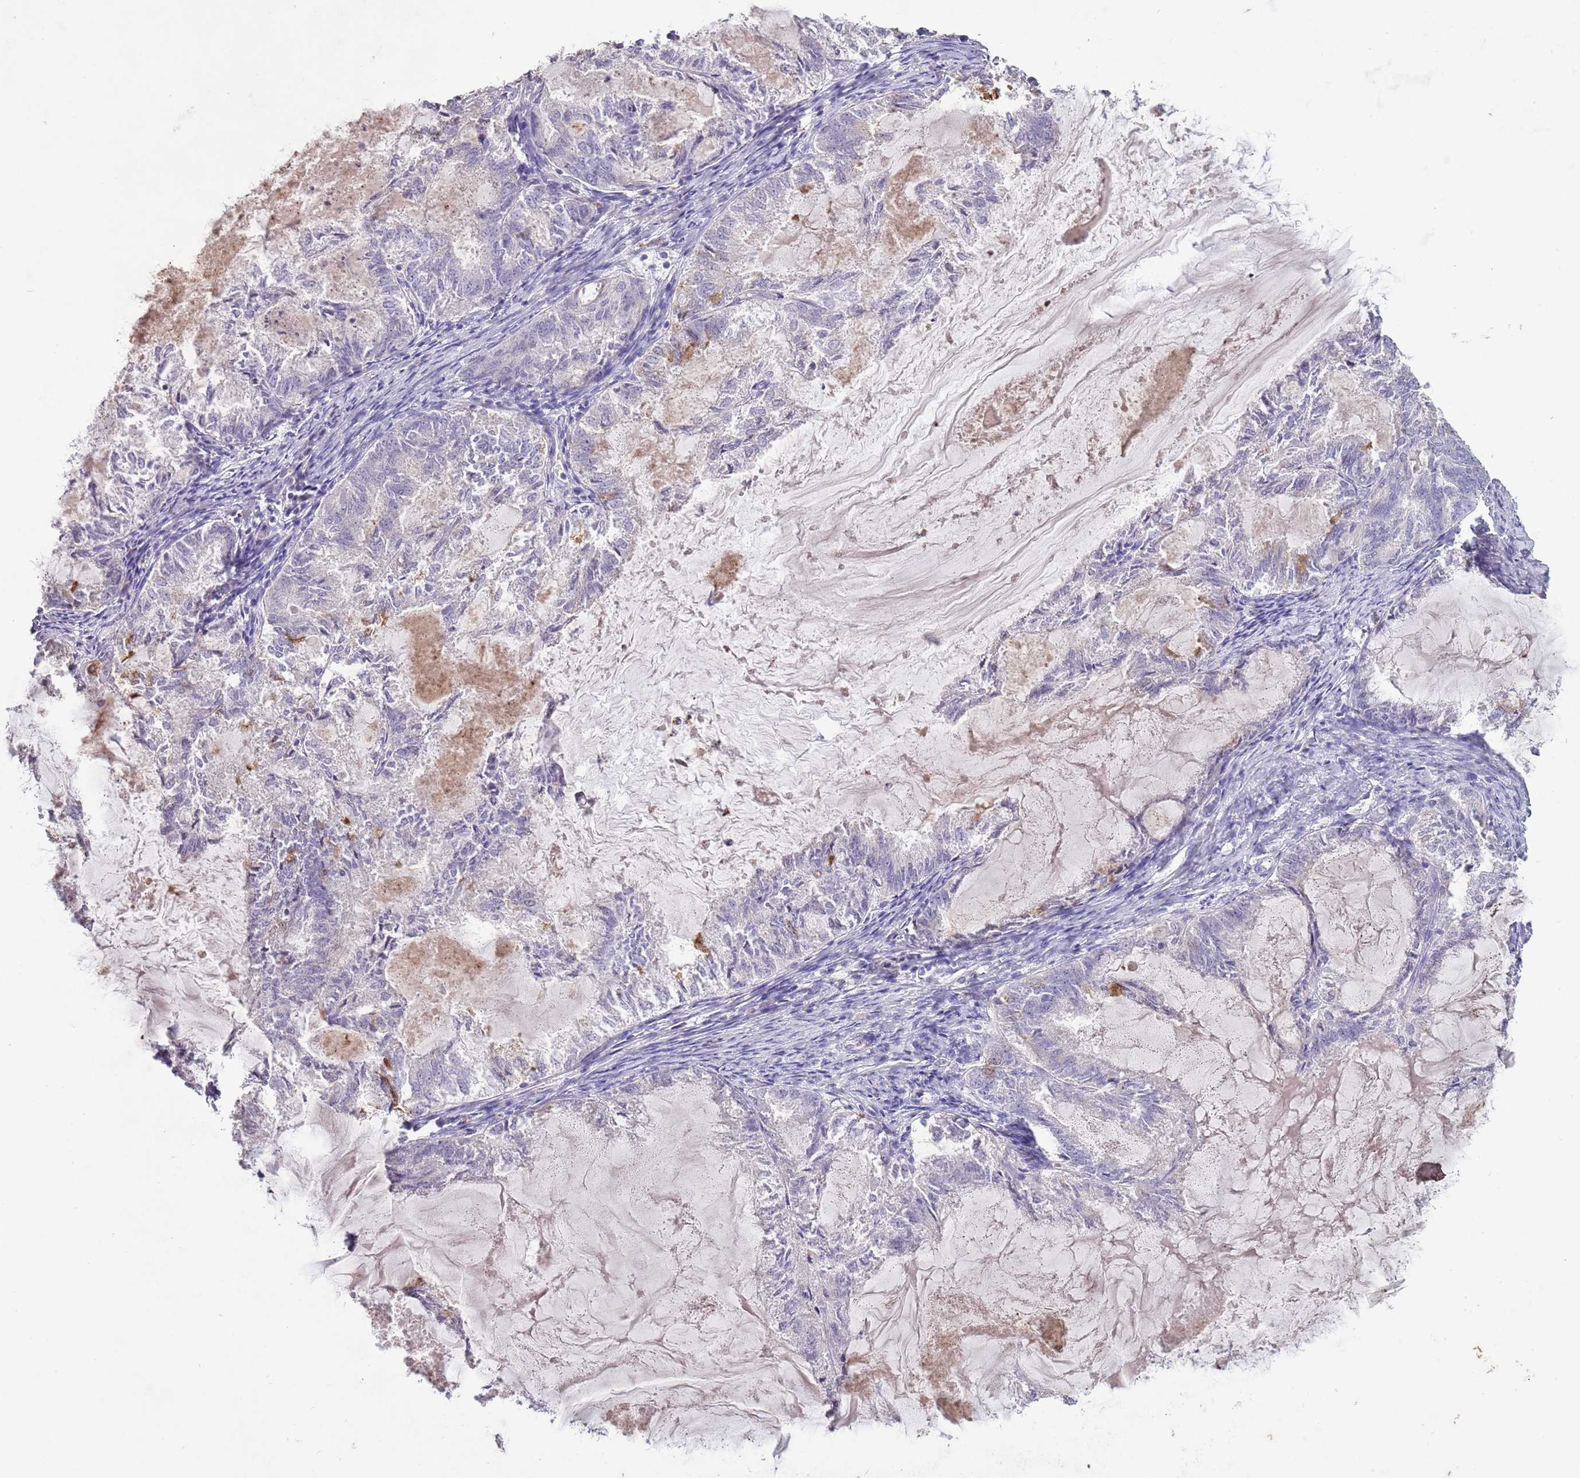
{"staining": {"intensity": "negative", "quantity": "none", "location": "none"}, "tissue": "endometrial cancer", "cell_type": "Tumor cells", "image_type": "cancer", "snomed": [{"axis": "morphology", "description": "Adenocarcinoma, NOS"}, {"axis": "topography", "description": "Endometrium"}], "caption": "Endometrial cancer was stained to show a protein in brown. There is no significant staining in tumor cells.", "gene": "P2RY13", "patient": {"sex": "female", "age": 86}}